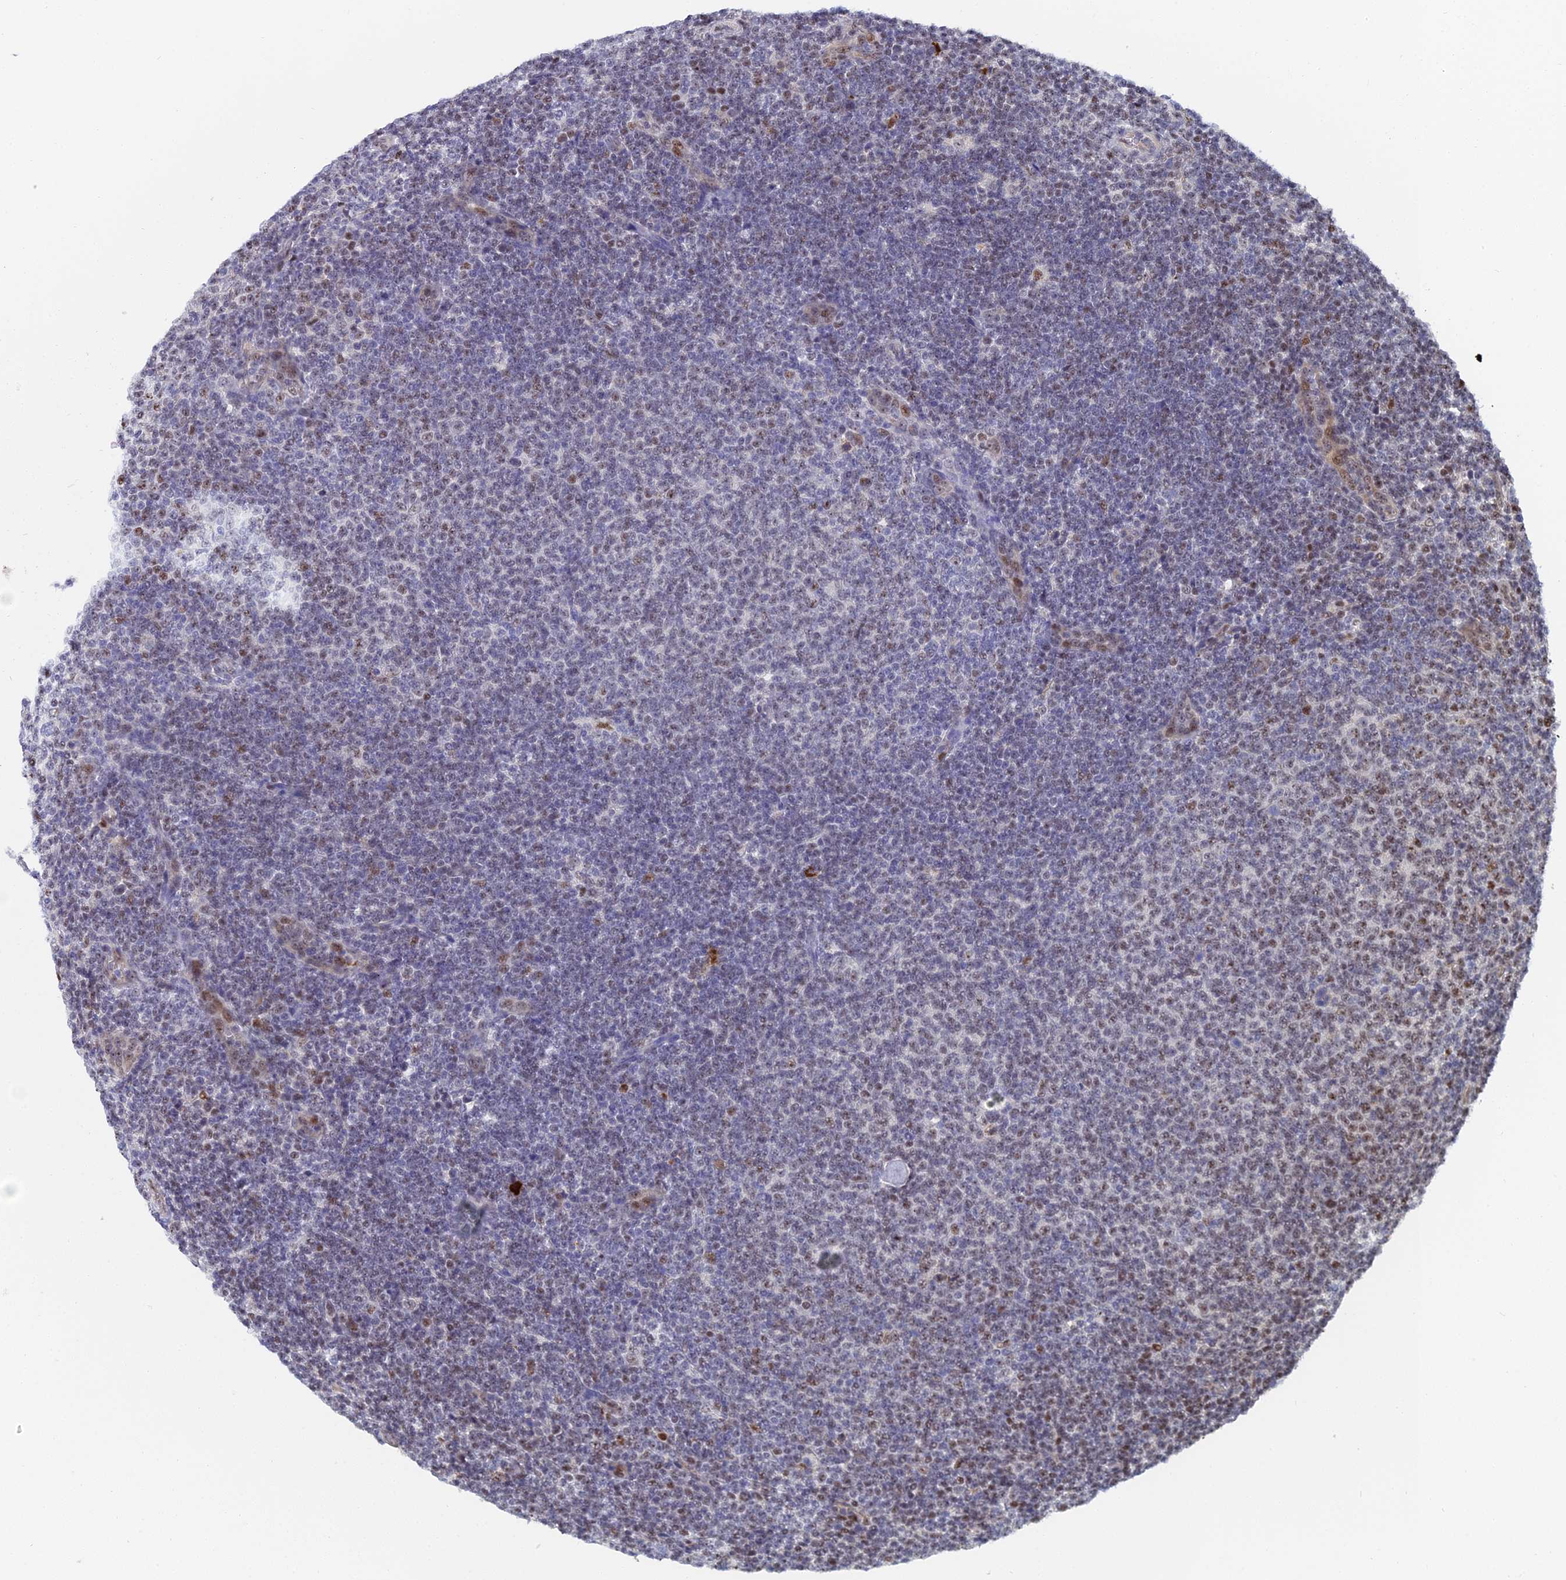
{"staining": {"intensity": "moderate", "quantity": "25%-75%", "location": "nuclear"}, "tissue": "lymphoma", "cell_type": "Tumor cells", "image_type": "cancer", "snomed": [{"axis": "morphology", "description": "Malignant lymphoma, non-Hodgkin's type, Low grade"}, {"axis": "topography", "description": "Lymph node"}], "caption": "This micrograph displays IHC staining of malignant lymphoma, non-Hodgkin's type (low-grade), with medium moderate nuclear expression in about 25%-75% of tumor cells.", "gene": "TIFA", "patient": {"sex": "male", "age": 66}}